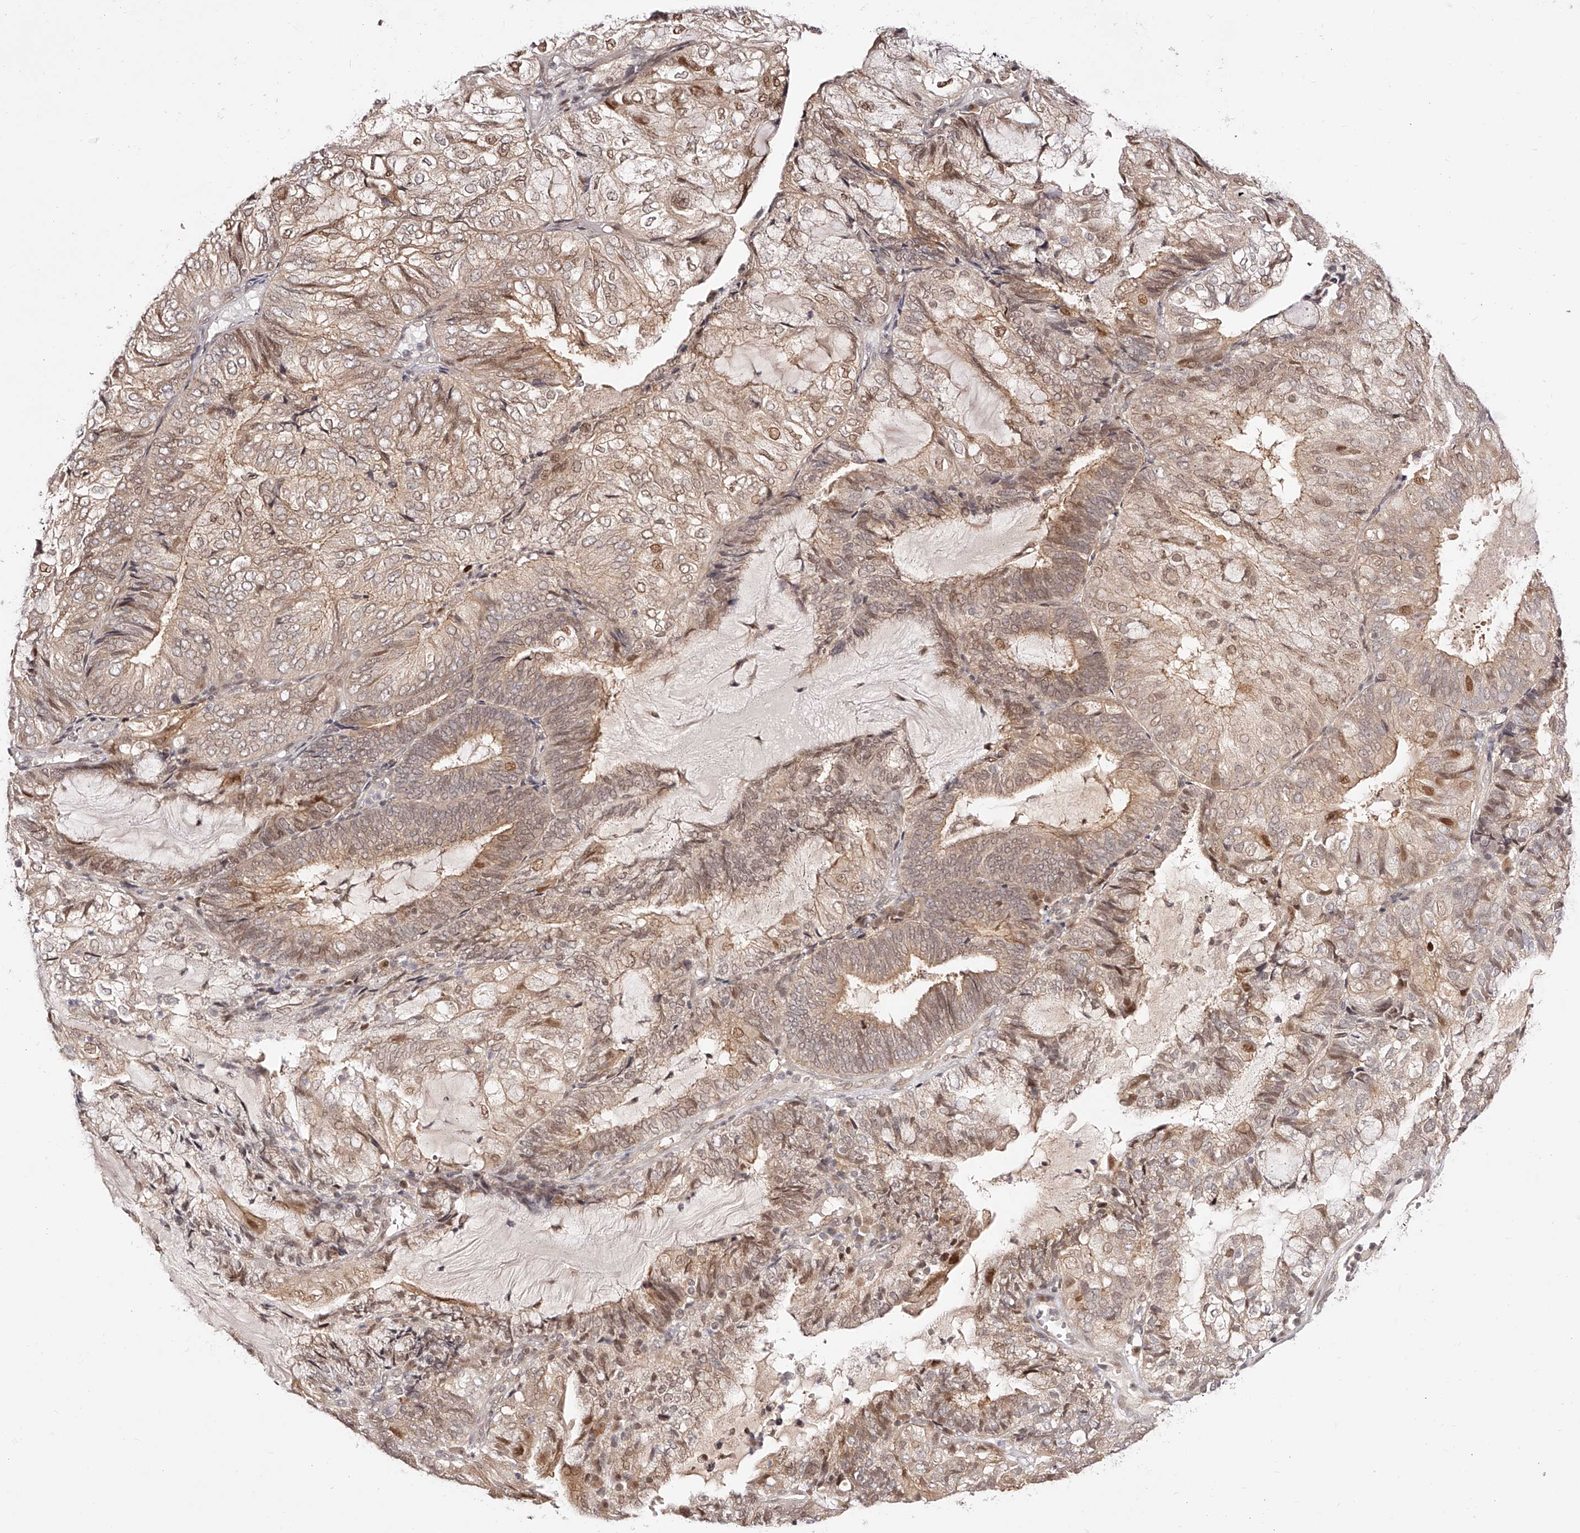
{"staining": {"intensity": "moderate", "quantity": ">75%", "location": "cytoplasmic/membranous,nuclear"}, "tissue": "endometrial cancer", "cell_type": "Tumor cells", "image_type": "cancer", "snomed": [{"axis": "morphology", "description": "Adenocarcinoma, NOS"}, {"axis": "topography", "description": "Endometrium"}], "caption": "Adenocarcinoma (endometrial) stained with a protein marker displays moderate staining in tumor cells.", "gene": "USF3", "patient": {"sex": "female", "age": 81}}